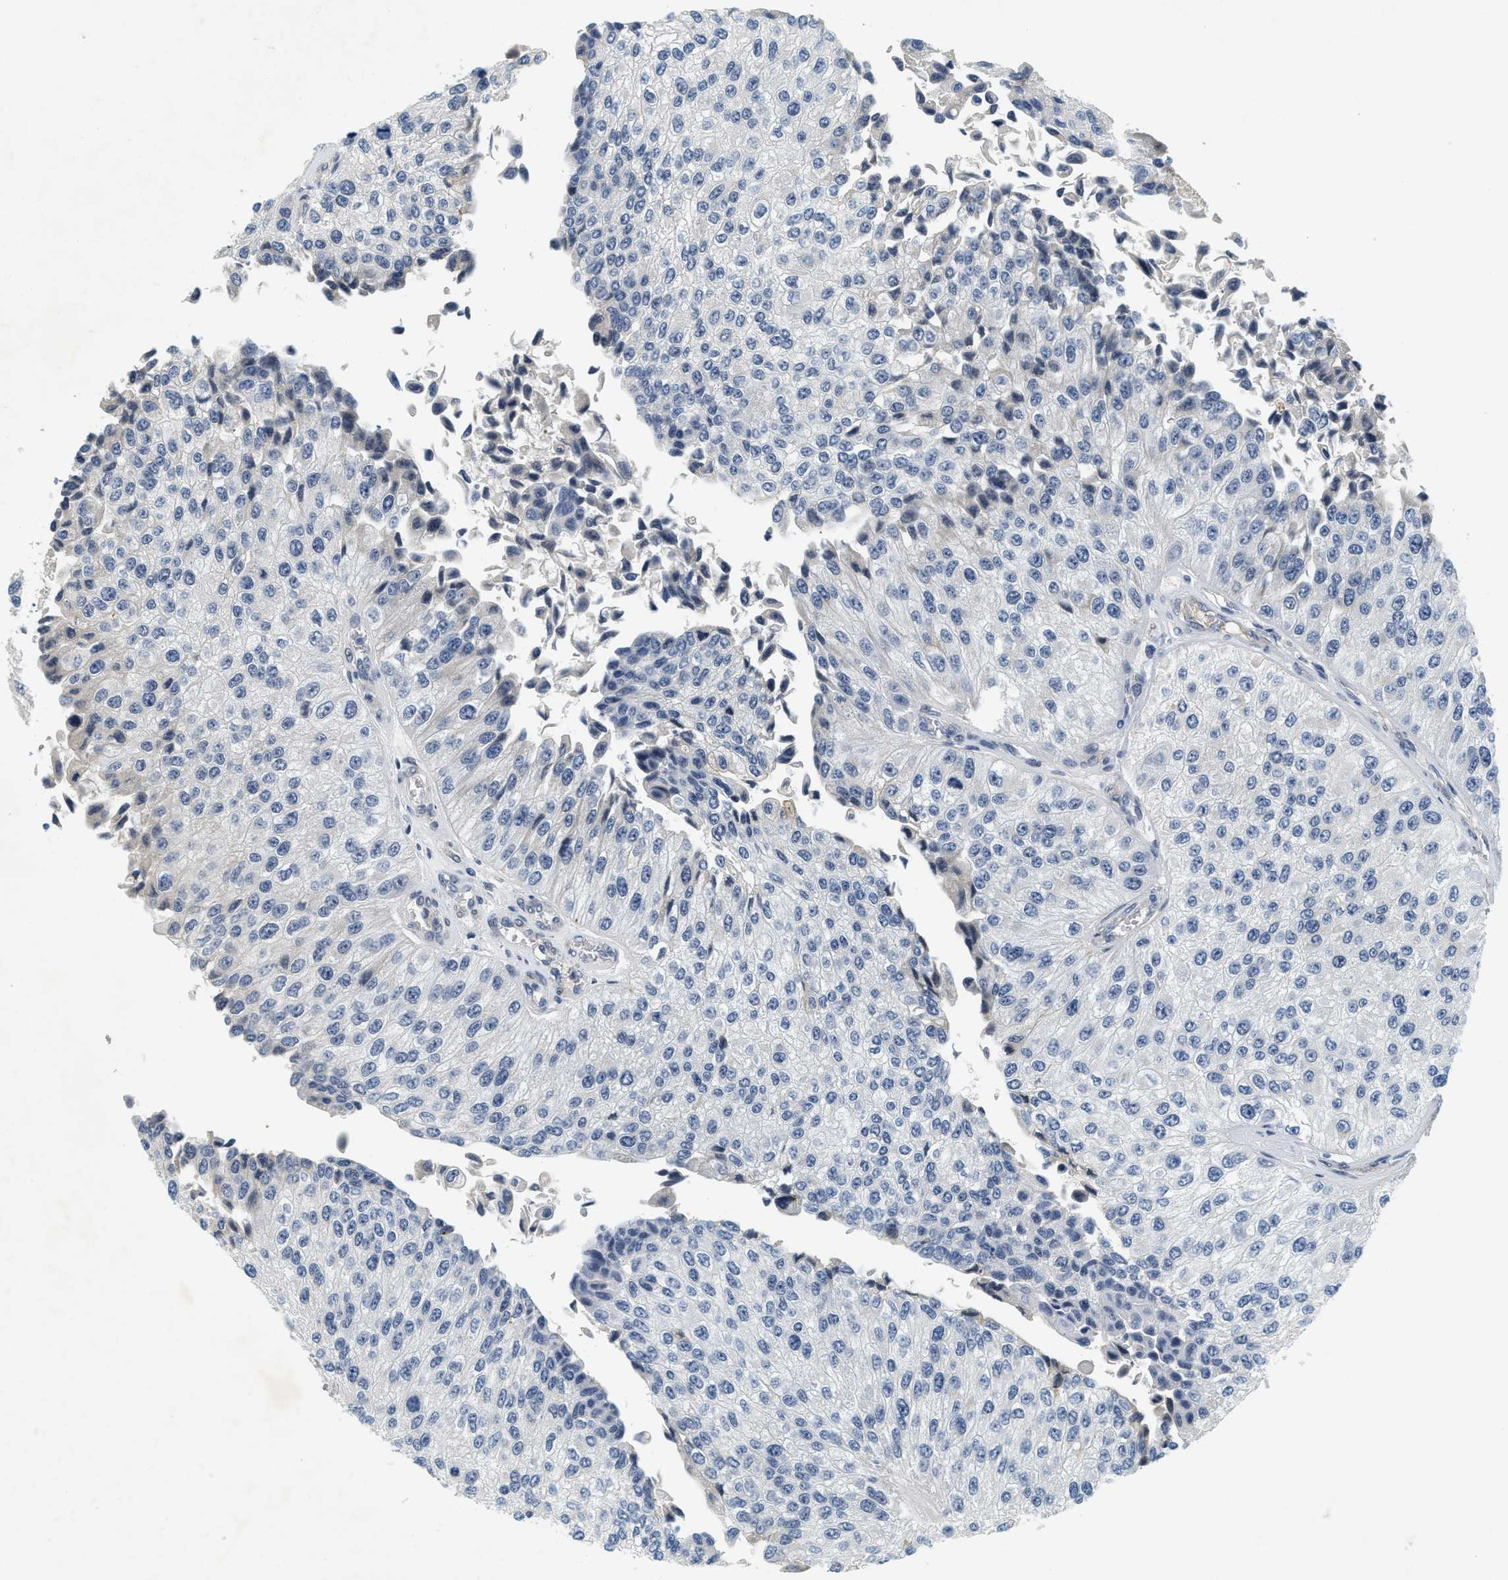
{"staining": {"intensity": "negative", "quantity": "none", "location": "none"}, "tissue": "urothelial cancer", "cell_type": "Tumor cells", "image_type": "cancer", "snomed": [{"axis": "morphology", "description": "Urothelial carcinoma, High grade"}, {"axis": "topography", "description": "Kidney"}, {"axis": "topography", "description": "Urinary bladder"}], "caption": "Tumor cells show no significant positivity in urothelial cancer.", "gene": "MZF1", "patient": {"sex": "male", "age": 77}}